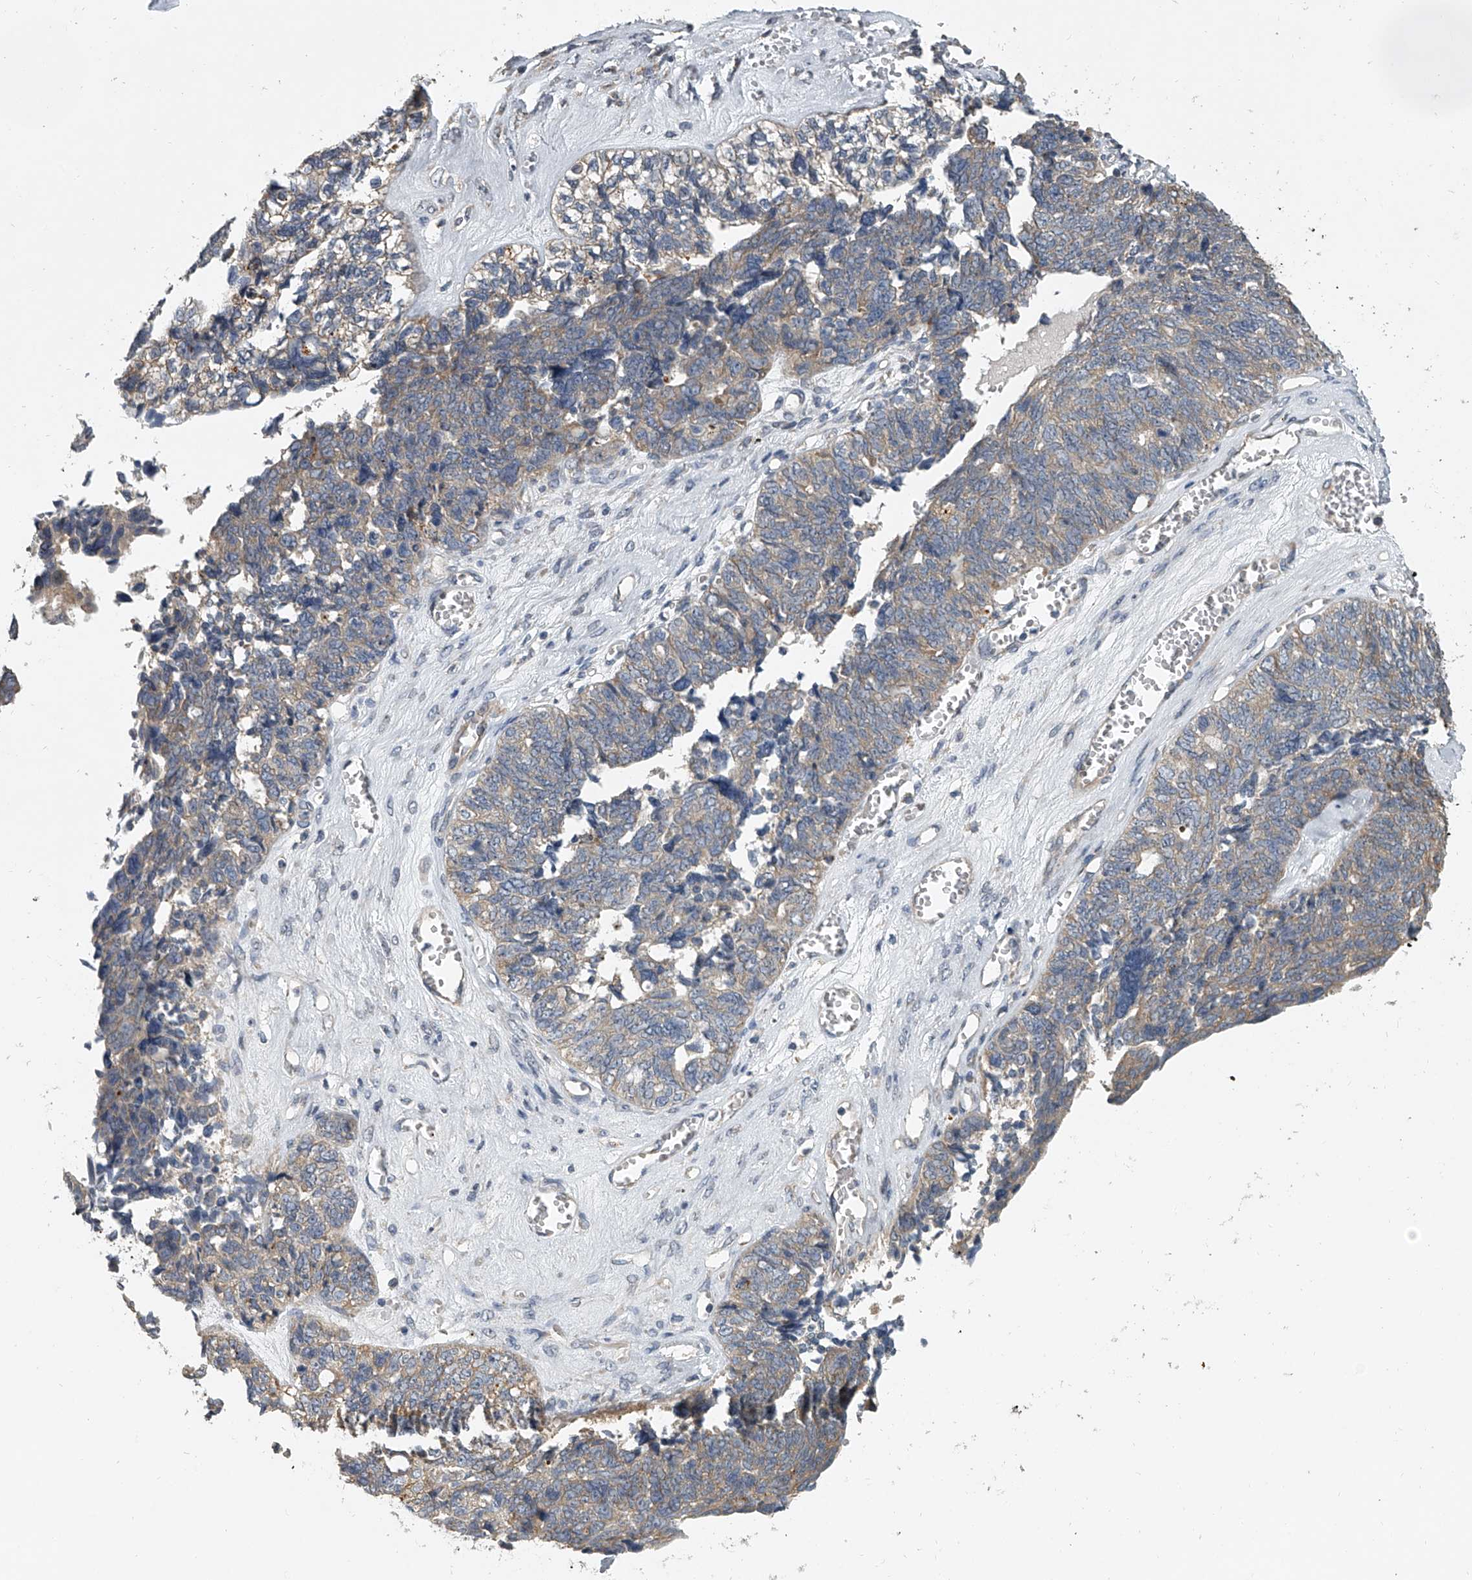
{"staining": {"intensity": "weak", "quantity": "25%-75%", "location": "cytoplasmic/membranous"}, "tissue": "ovarian cancer", "cell_type": "Tumor cells", "image_type": "cancer", "snomed": [{"axis": "morphology", "description": "Cystadenocarcinoma, serous, NOS"}, {"axis": "topography", "description": "Ovary"}], "caption": "Ovarian serous cystadenocarcinoma stained with immunohistochemistry reveals weak cytoplasmic/membranous staining in approximately 25%-75% of tumor cells. The staining was performed using DAB (3,3'-diaminobenzidine) to visualize the protein expression in brown, while the nuclei were stained in blue with hematoxylin (Magnification: 20x).", "gene": "DOCK9", "patient": {"sex": "female", "age": 79}}